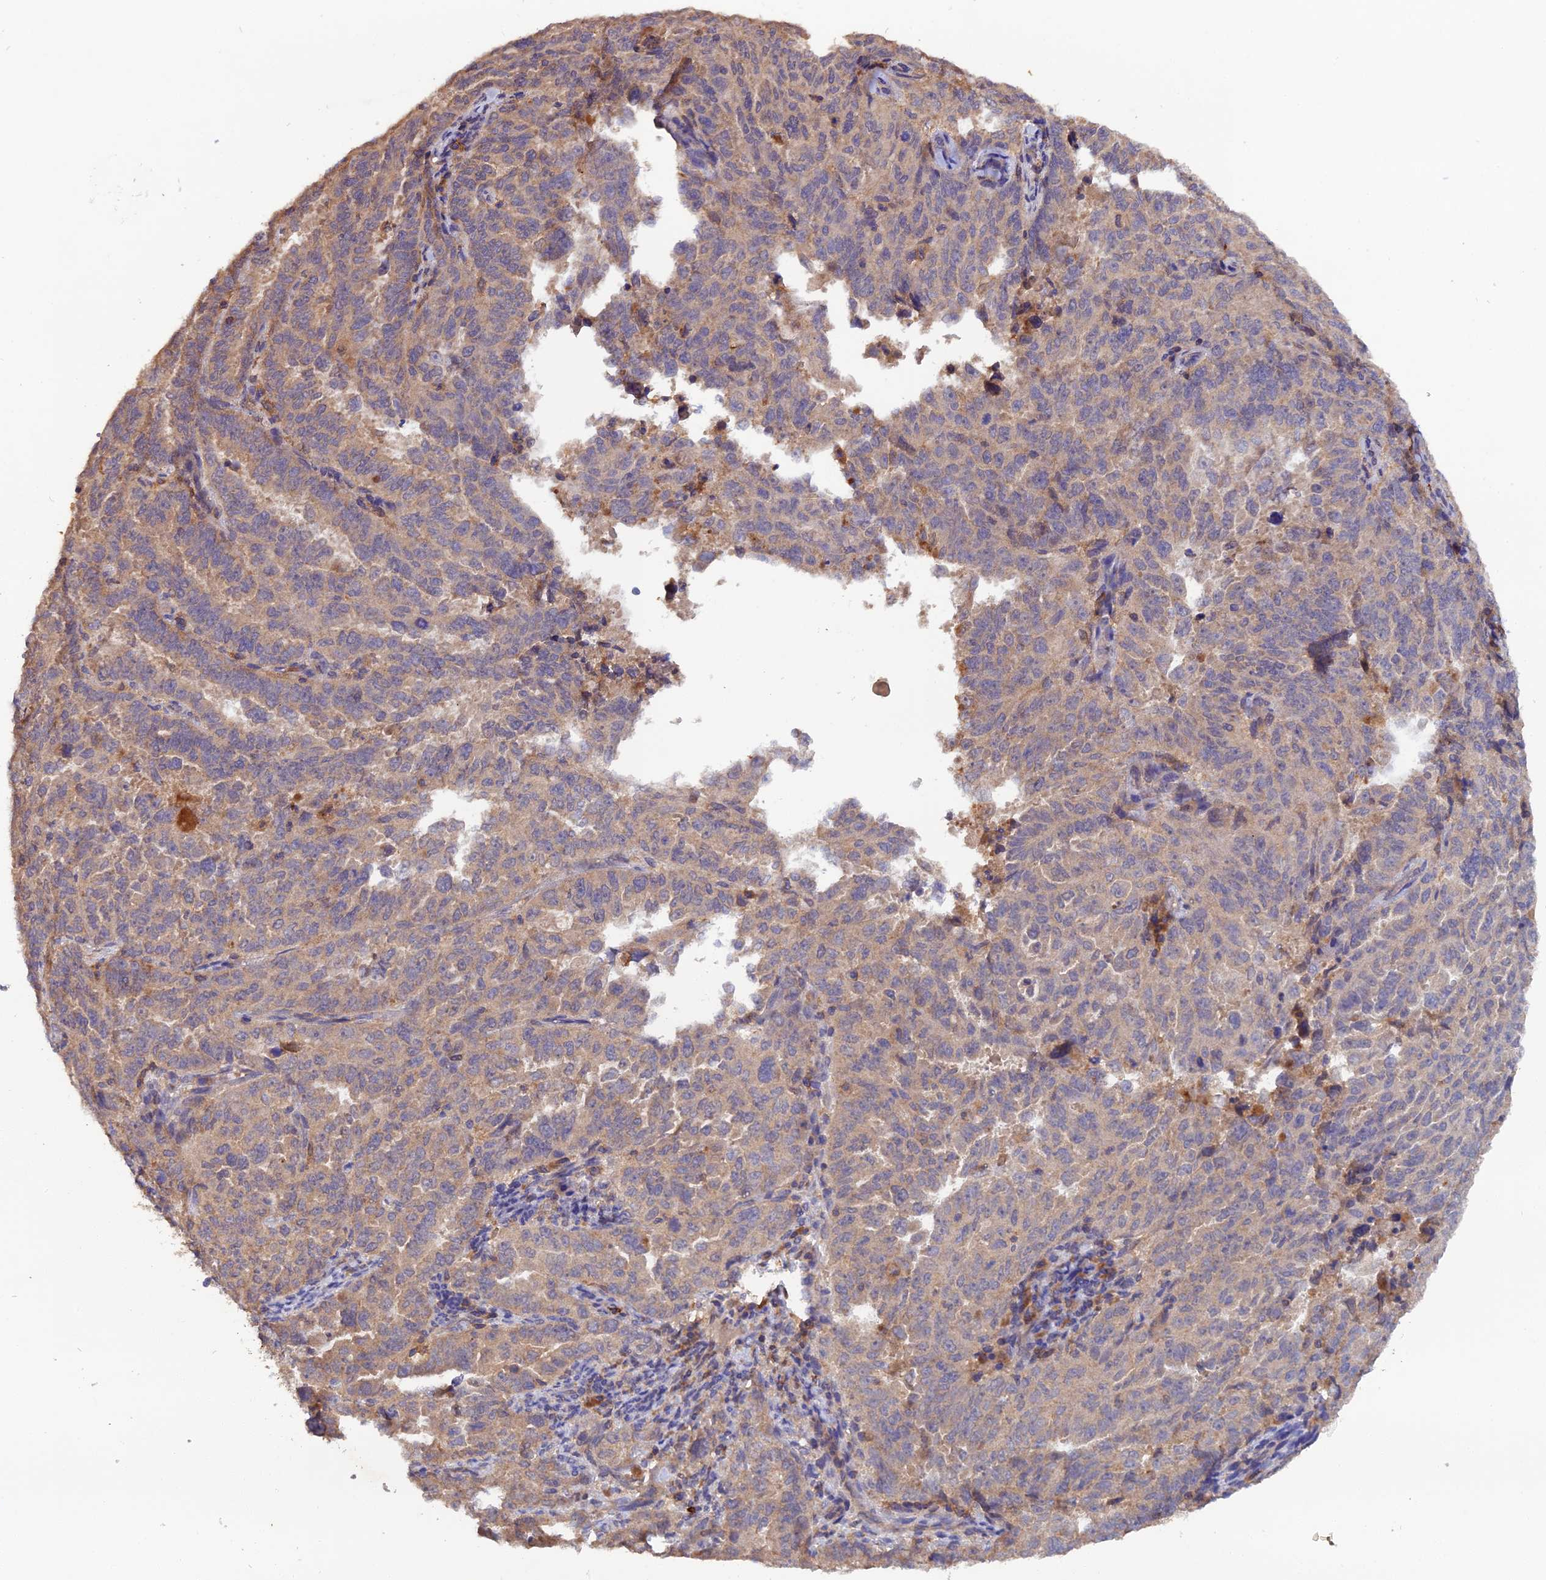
{"staining": {"intensity": "weak", "quantity": "25%-75%", "location": "cytoplasmic/membranous"}, "tissue": "endometrial cancer", "cell_type": "Tumor cells", "image_type": "cancer", "snomed": [{"axis": "morphology", "description": "Adenocarcinoma, NOS"}, {"axis": "topography", "description": "Endometrium"}], "caption": "Immunohistochemistry (IHC) image of endometrial adenocarcinoma stained for a protein (brown), which shows low levels of weak cytoplasmic/membranous expression in approximately 25%-75% of tumor cells.", "gene": "TMEM258", "patient": {"sex": "female", "age": 65}}